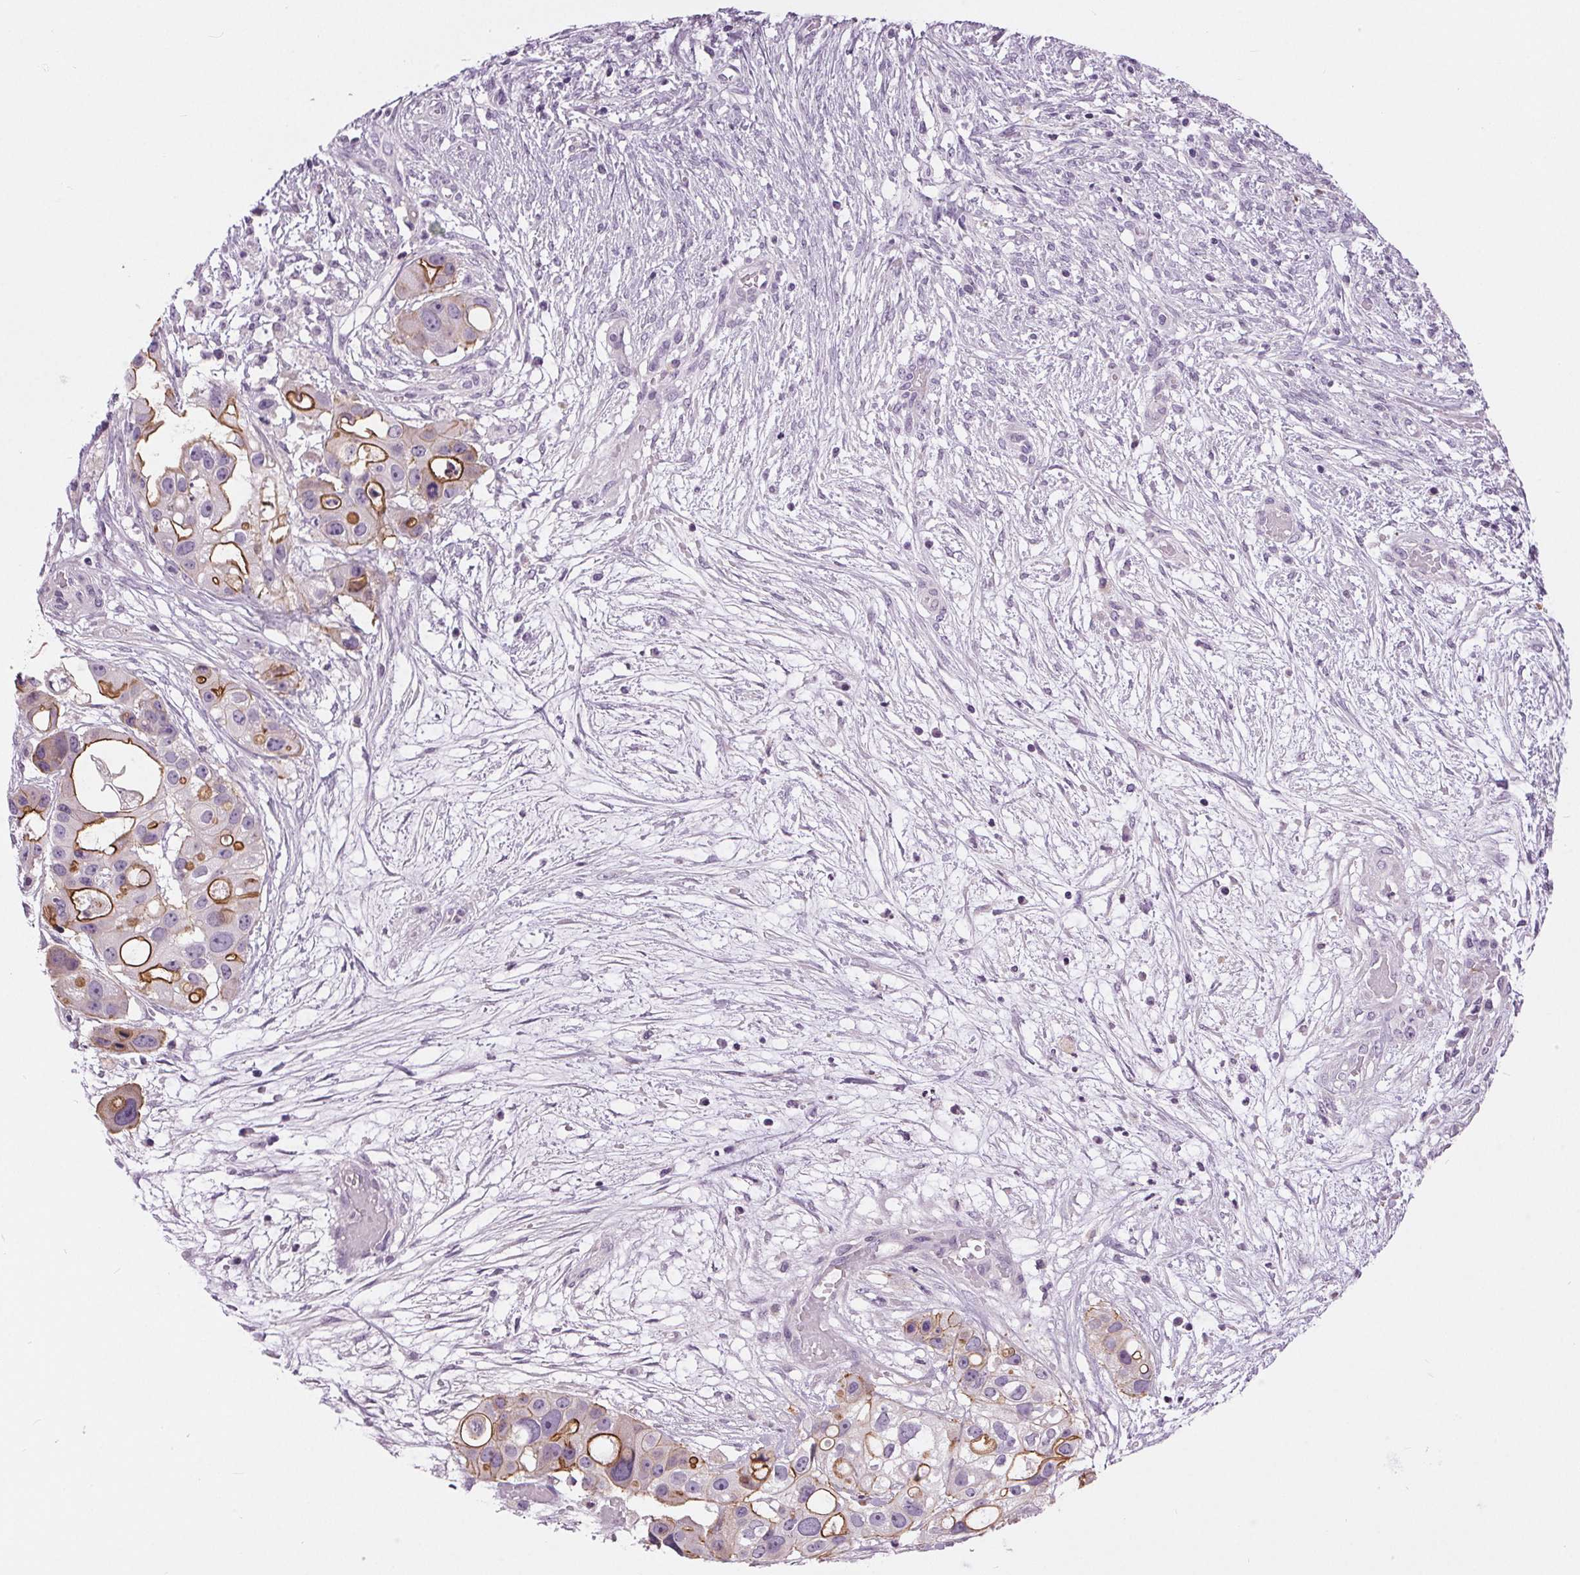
{"staining": {"intensity": "strong", "quantity": "<25%", "location": "cytoplasmic/membranous"}, "tissue": "ovarian cancer", "cell_type": "Tumor cells", "image_type": "cancer", "snomed": [{"axis": "morphology", "description": "Cystadenocarcinoma, serous, NOS"}, {"axis": "topography", "description": "Ovary"}], "caption": "Tumor cells display medium levels of strong cytoplasmic/membranous staining in approximately <25% of cells in human ovarian cancer.", "gene": "MISP", "patient": {"sex": "female", "age": 56}}